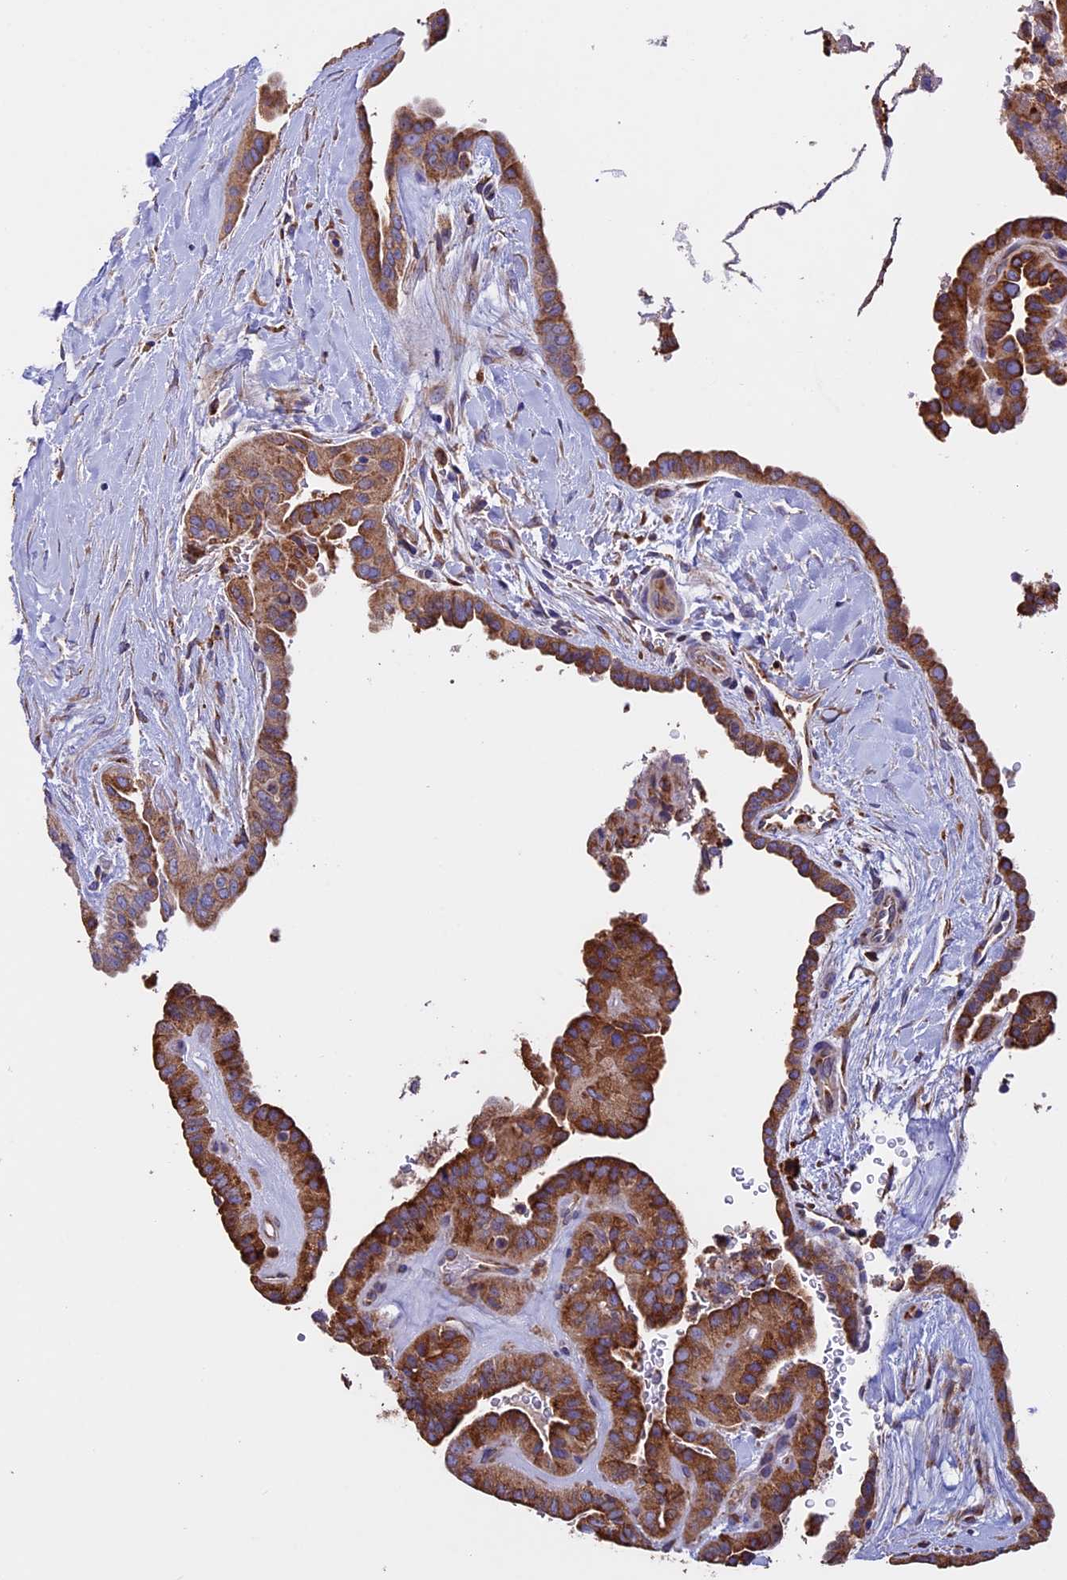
{"staining": {"intensity": "moderate", "quantity": ">75%", "location": "cytoplasmic/membranous"}, "tissue": "thyroid cancer", "cell_type": "Tumor cells", "image_type": "cancer", "snomed": [{"axis": "morphology", "description": "Papillary adenocarcinoma, NOS"}, {"axis": "topography", "description": "Thyroid gland"}], "caption": "A brown stain shows moderate cytoplasmic/membranous staining of a protein in human papillary adenocarcinoma (thyroid) tumor cells.", "gene": "BTBD3", "patient": {"sex": "male", "age": 77}}